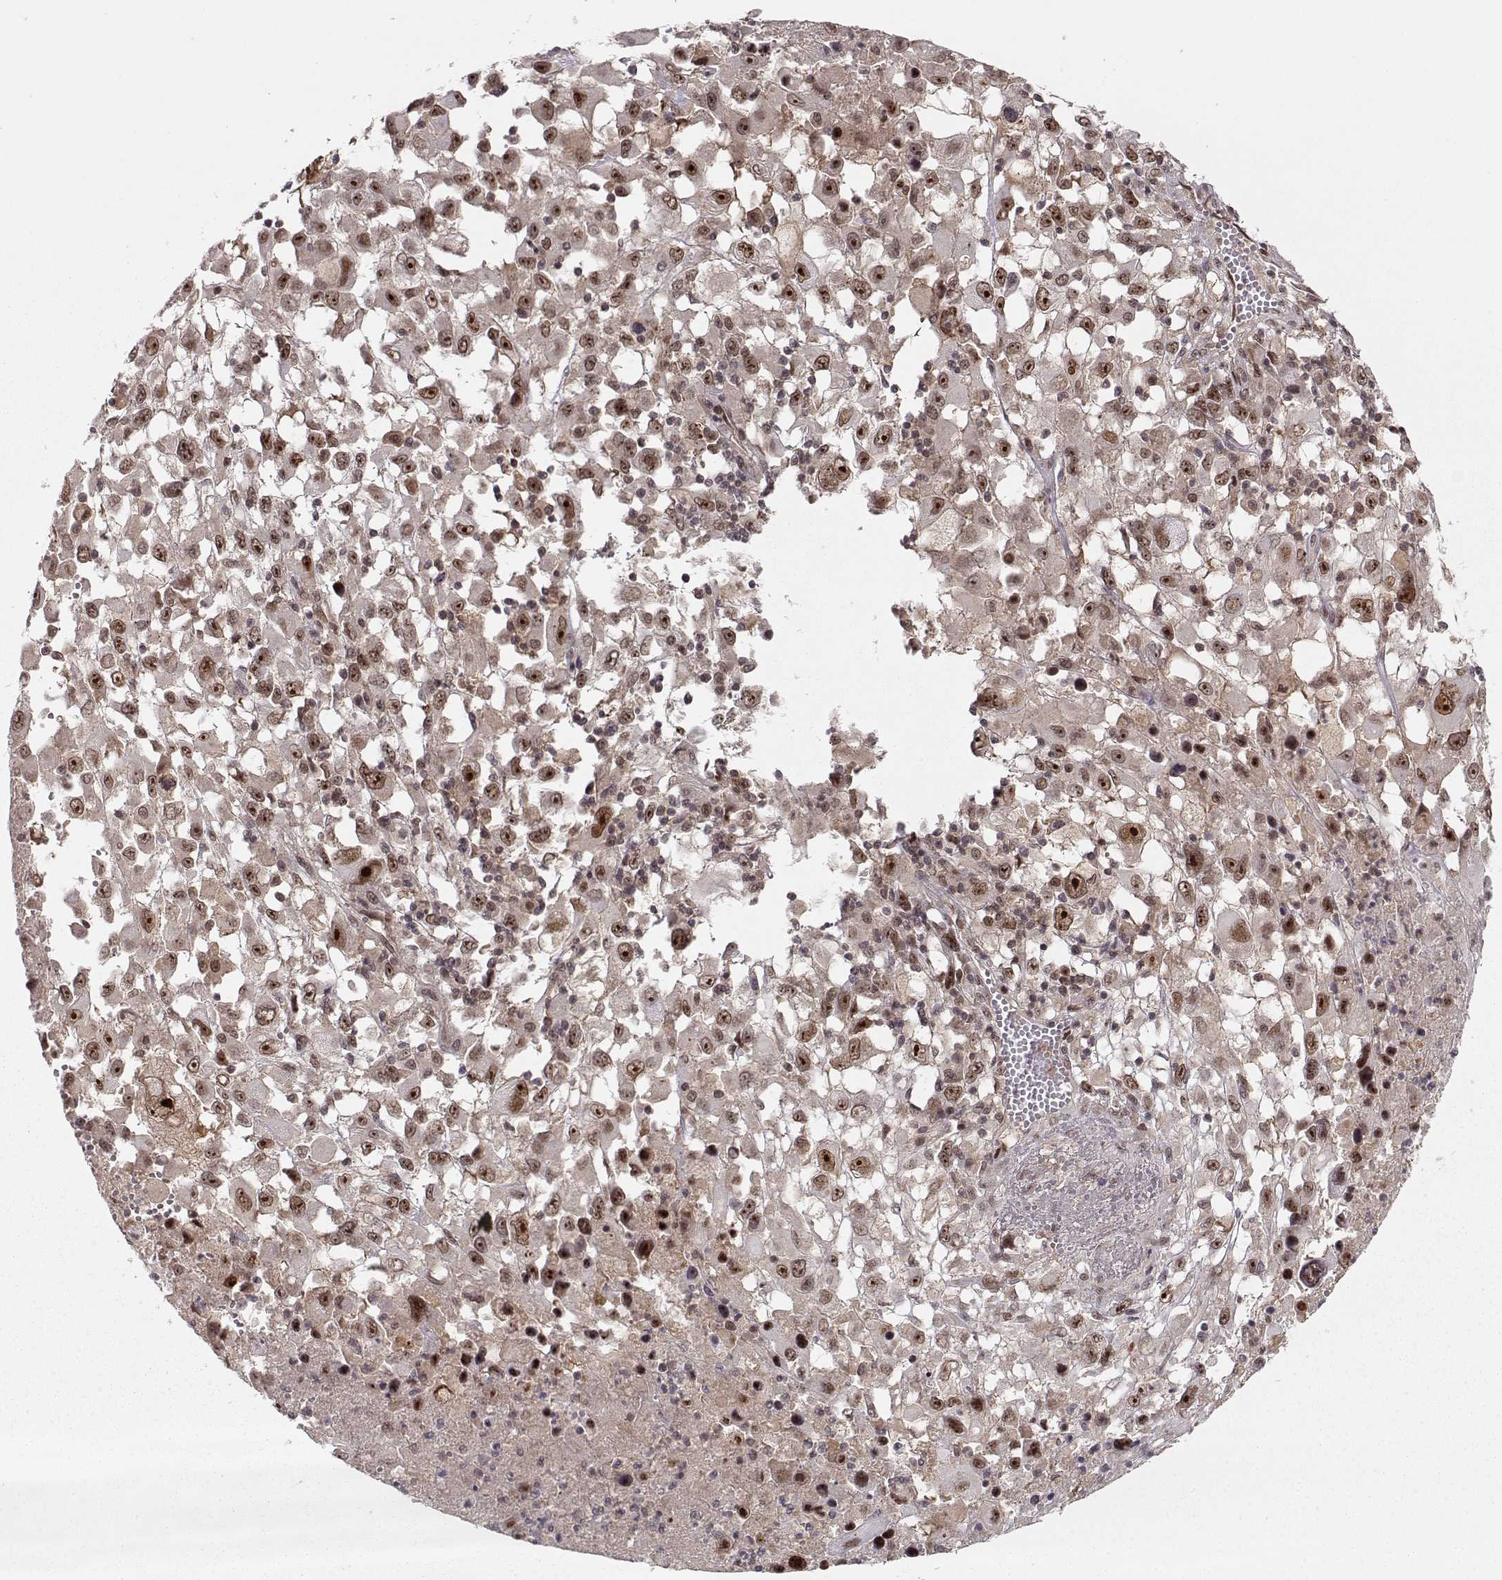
{"staining": {"intensity": "moderate", "quantity": ">75%", "location": "nuclear"}, "tissue": "melanoma", "cell_type": "Tumor cells", "image_type": "cancer", "snomed": [{"axis": "morphology", "description": "Malignant melanoma, Metastatic site"}, {"axis": "topography", "description": "Soft tissue"}], "caption": "The micrograph displays immunohistochemical staining of malignant melanoma (metastatic site). There is moderate nuclear staining is seen in about >75% of tumor cells. The protein of interest is stained brown, and the nuclei are stained in blue (DAB IHC with brightfield microscopy, high magnification).", "gene": "CSNK2A1", "patient": {"sex": "male", "age": 50}}